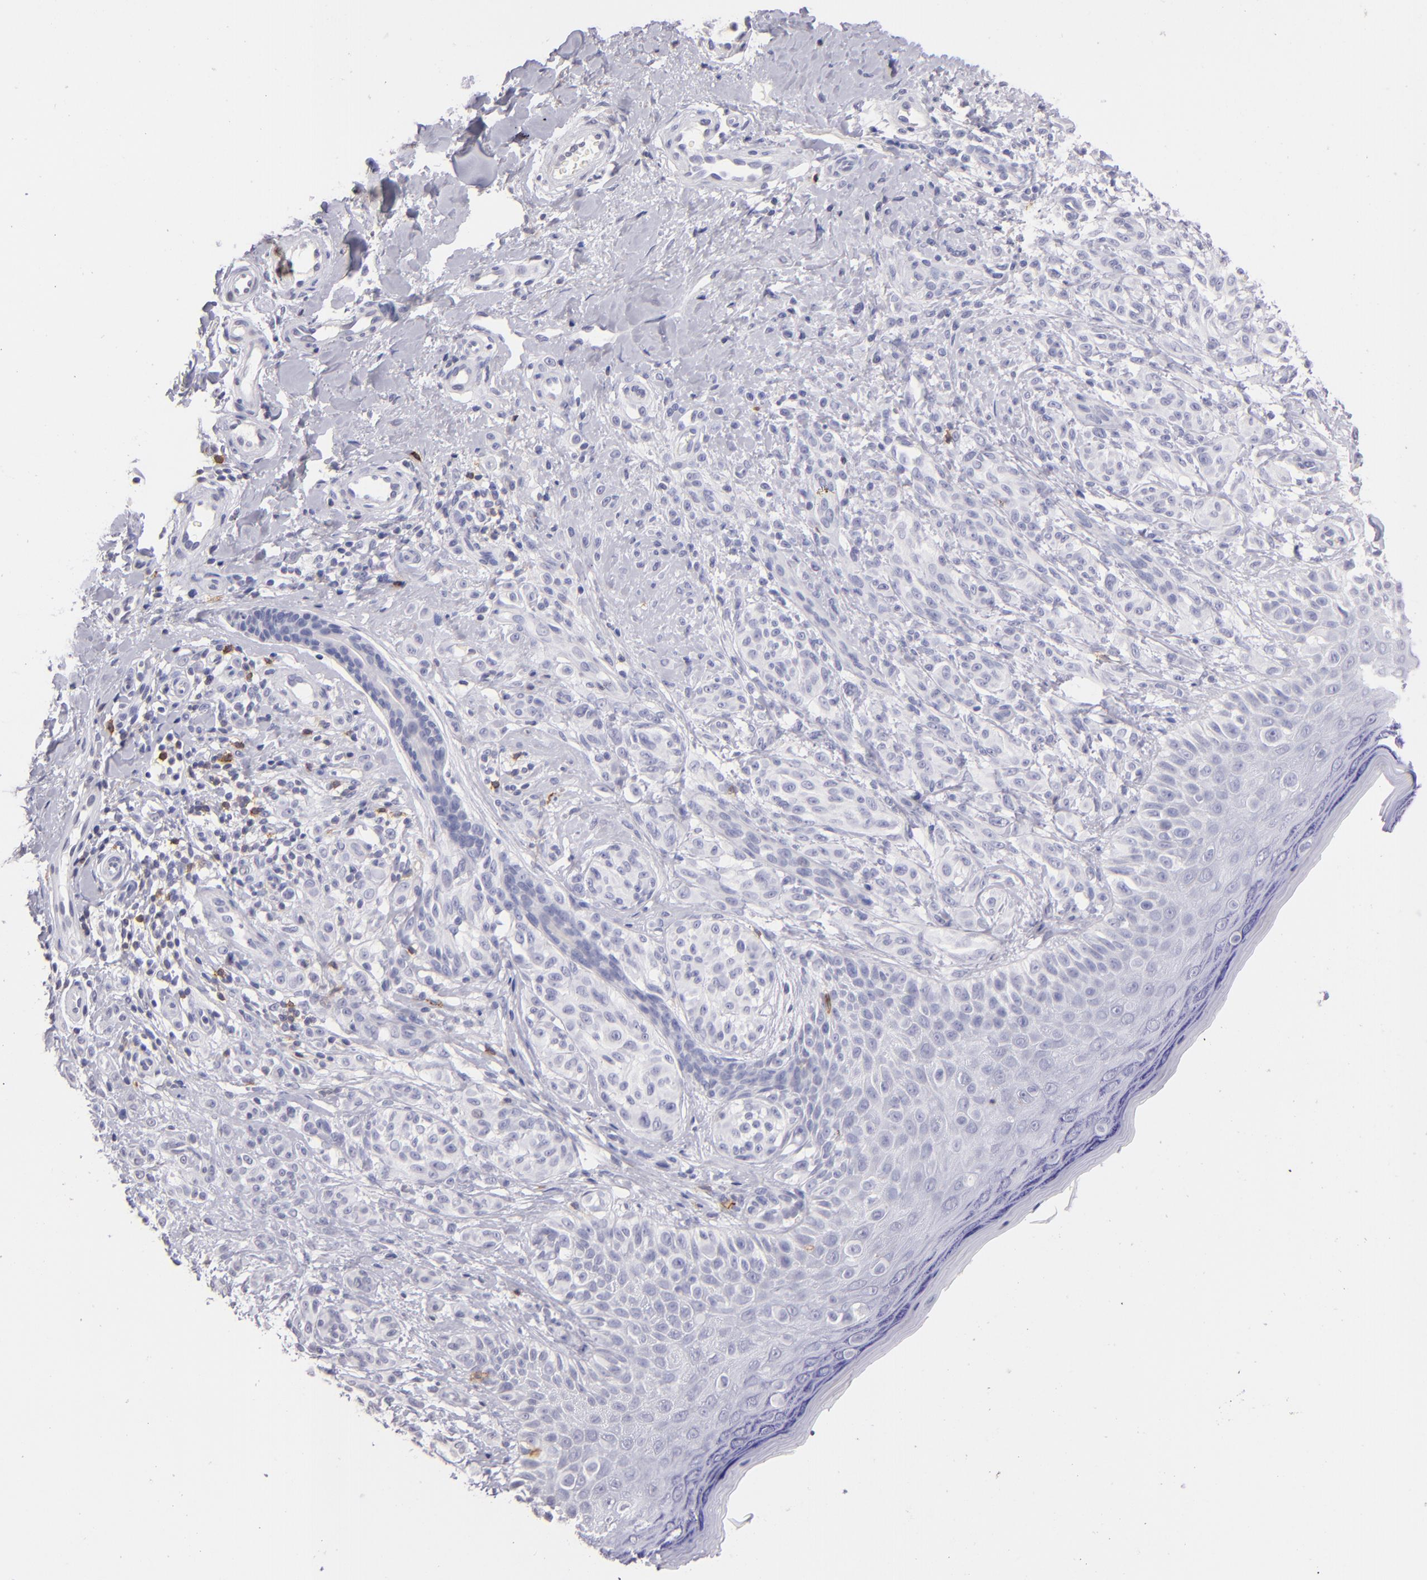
{"staining": {"intensity": "negative", "quantity": "none", "location": "none"}, "tissue": "melanoma", "cell_type": "Tumor cells", "image_type": "cancer", "snomed": [{"axis": "morphology", "description": "Malignant melanoma, NOS"}, {"axis": "topography", "description": "Skin"}], "caption": "The photomicrograph shows no significant staining in tumor cells of melanoma.", "gene": "IL2RA", "patient": {"sex": "male", "age": 57}}